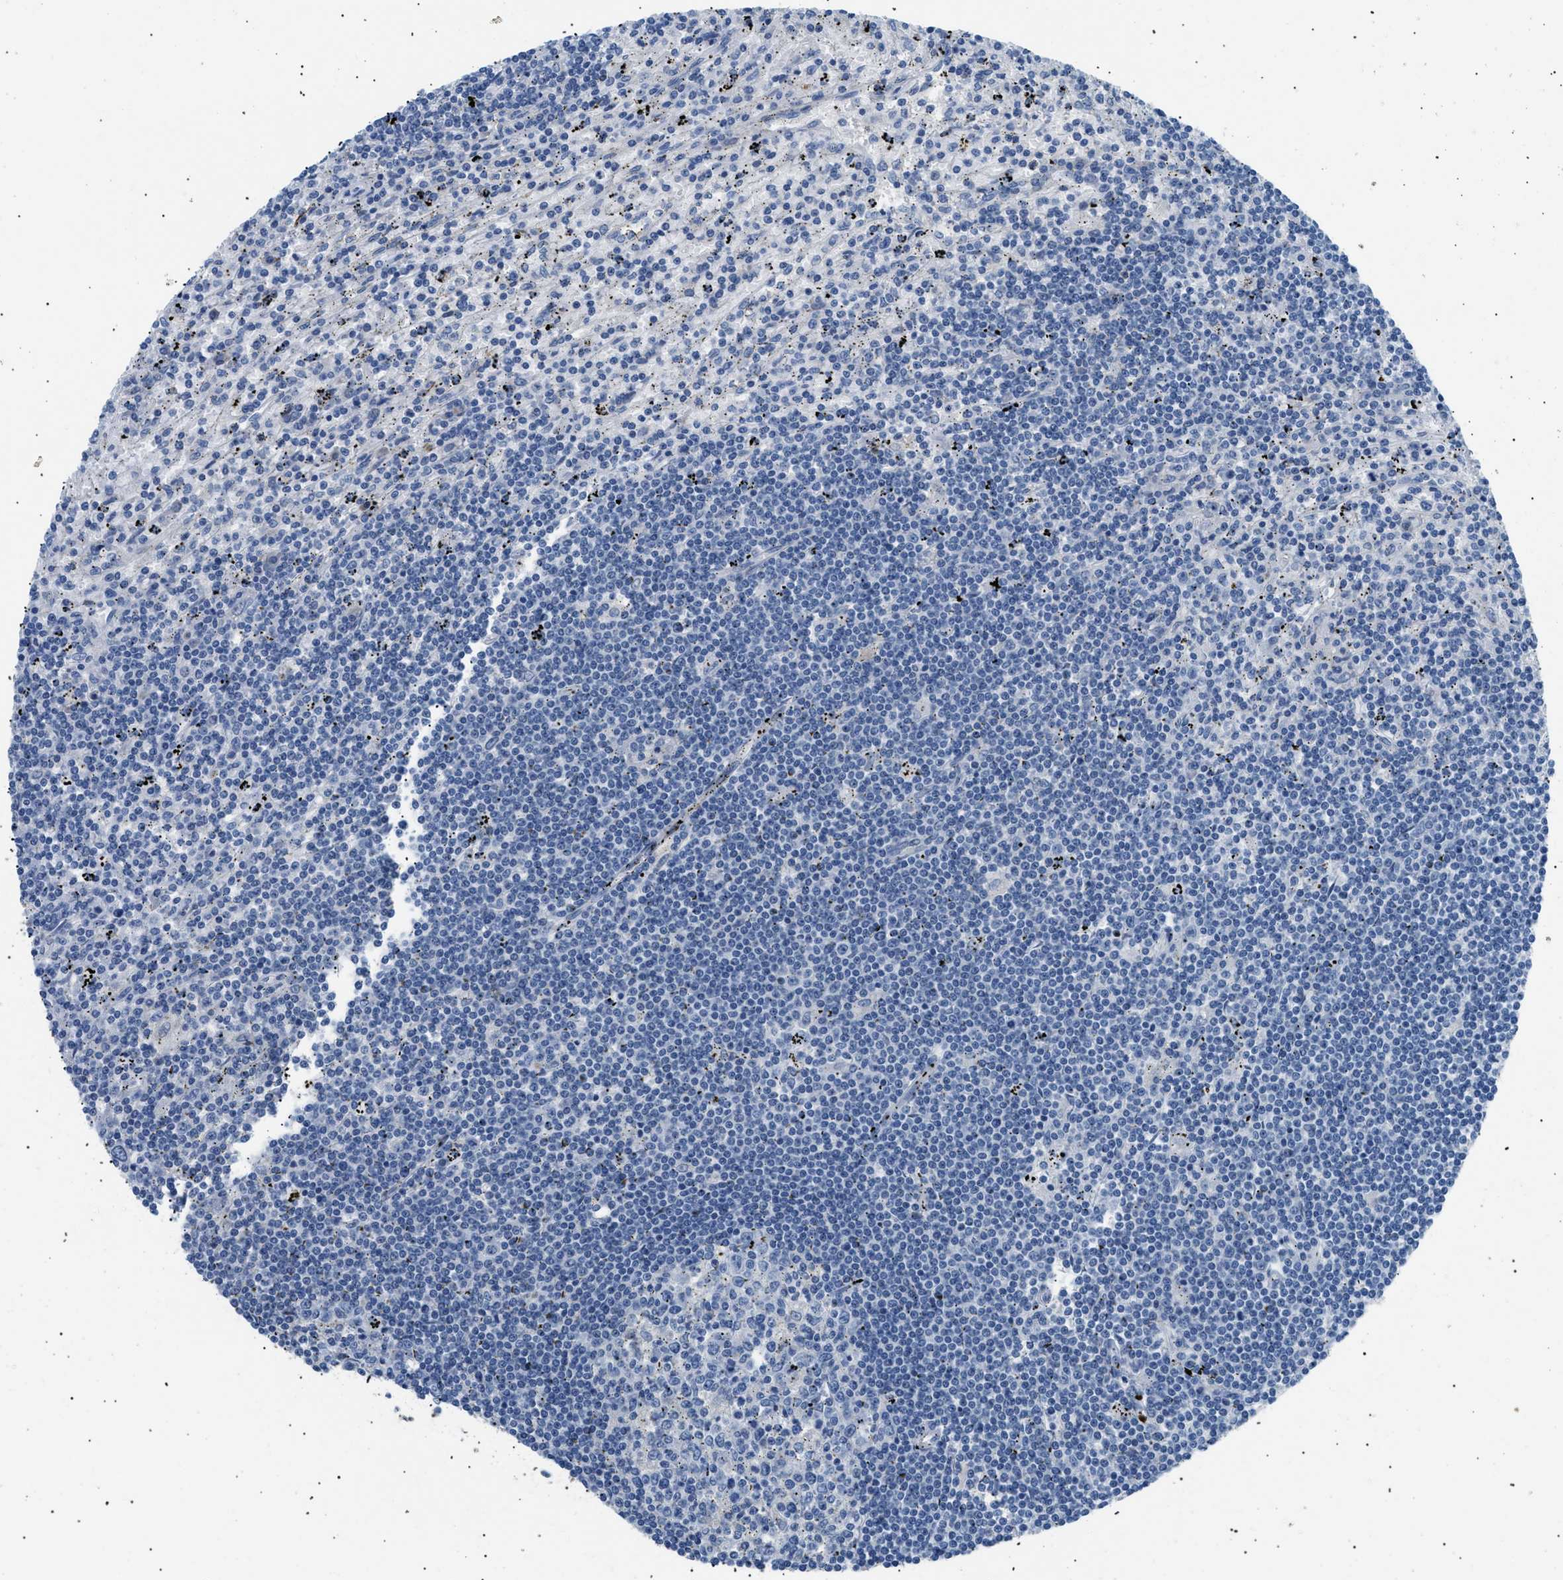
{"staining": {"intensity": "negative", "quantity": "none", "location": "none"}, "tissue": "lymphoma", "cell_type": "Tumor cells", "image_type": "cancer", "snomed": [{"axis": "morphology", "description": "Malignant lymphoma, non-Hodgkin's type, Low grade"}, {"axis": "topography", "description": "Spleen"}], "caption": "Immunohistochemistry of human lymphoma reveals no expression in tumor cells.", "gene": "ICA1", "patient": {"sex": "male", "age": 76}}